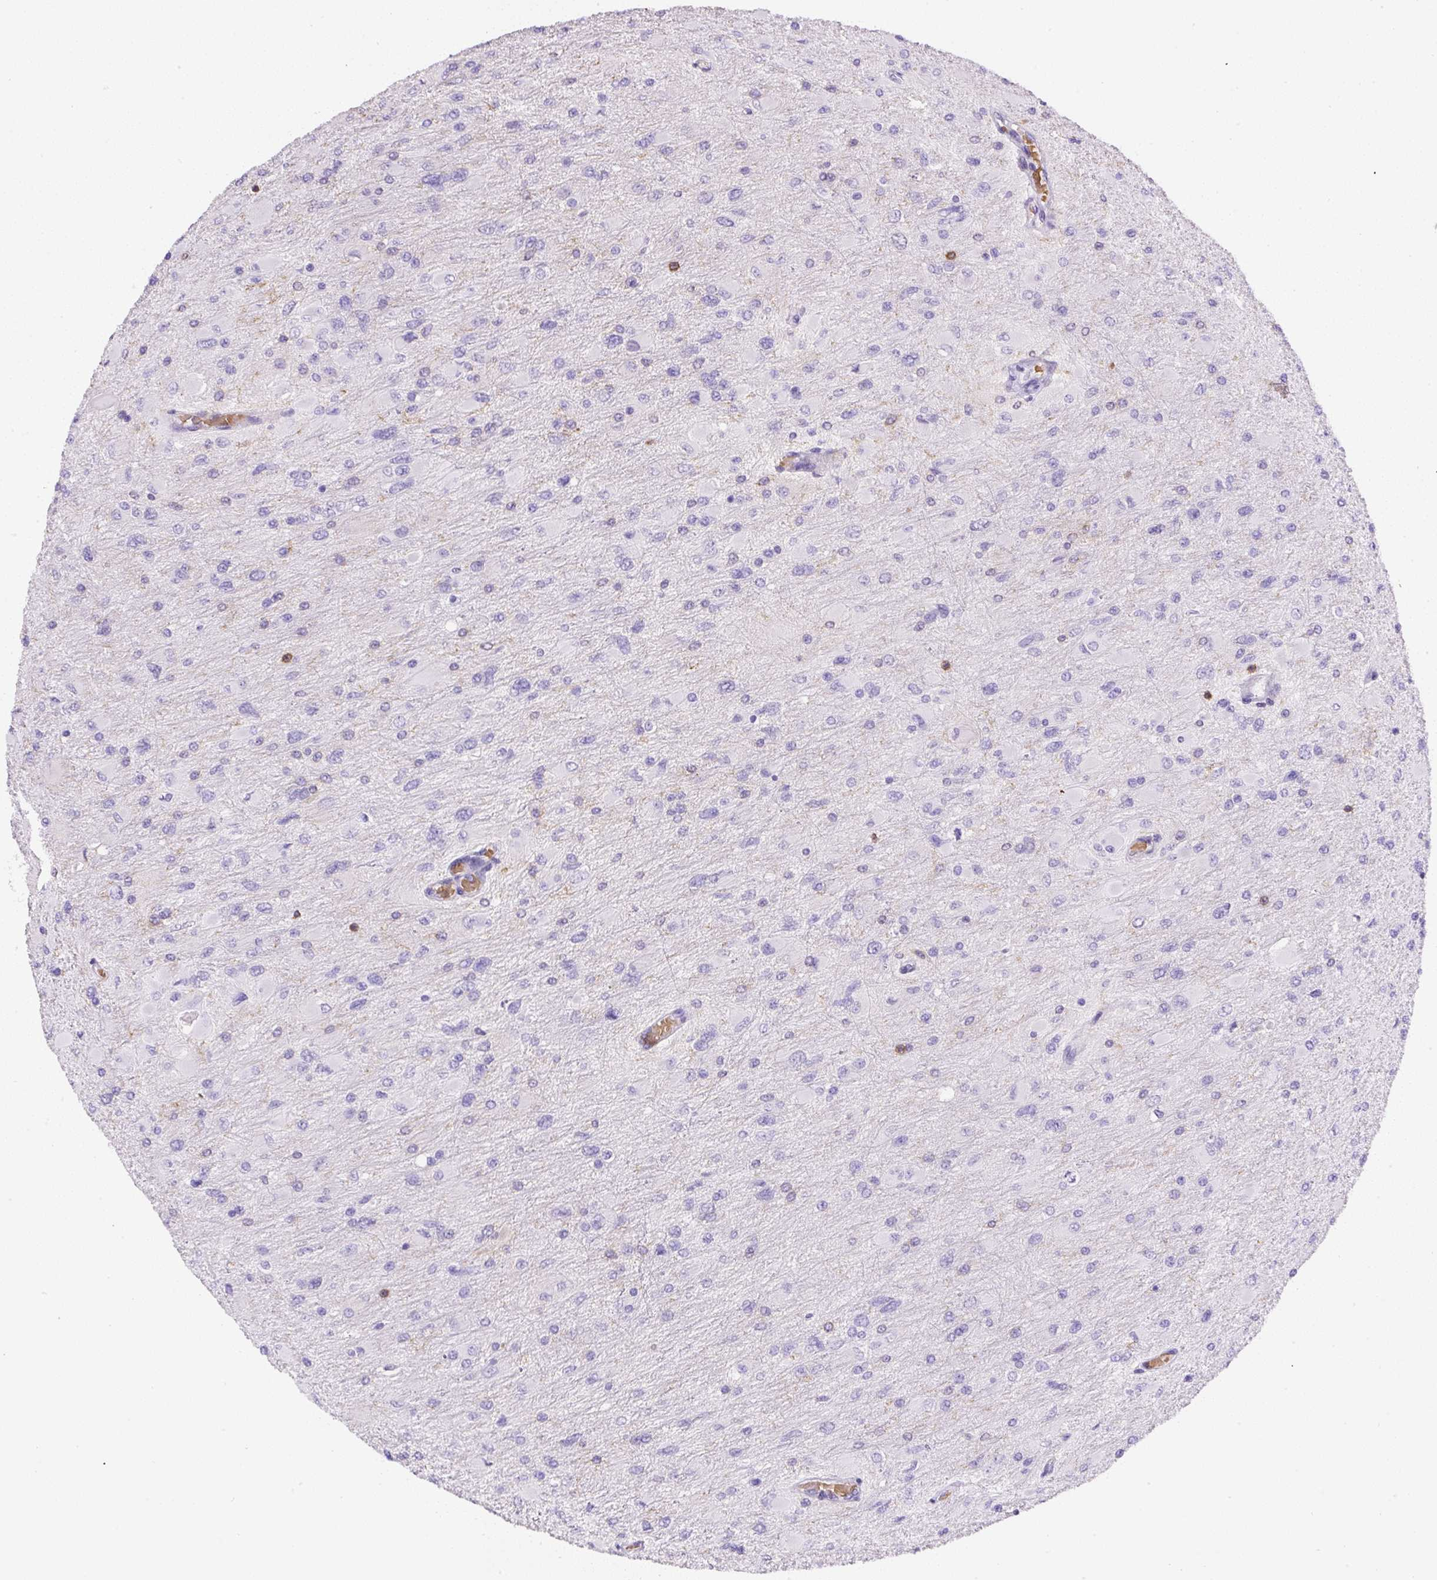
{"staining": {"intensity": "negative", "quantity": "none", "location": "none"}, "tissue": "glioma", "cell_type": "Tumor cells", "image_type": "cancer", "snomed": [{"axis": "morphology", "description": "Glioma, malignant, High grade"}, {"axis": "topography", "description": "Cerebral cortex"}], "caption": "An IHC micrograph of glioma is shown. There is no staining in tumor cells of glioma.", "gene": "FAM228B", "patient": {"sex": "female", "age": 36}}